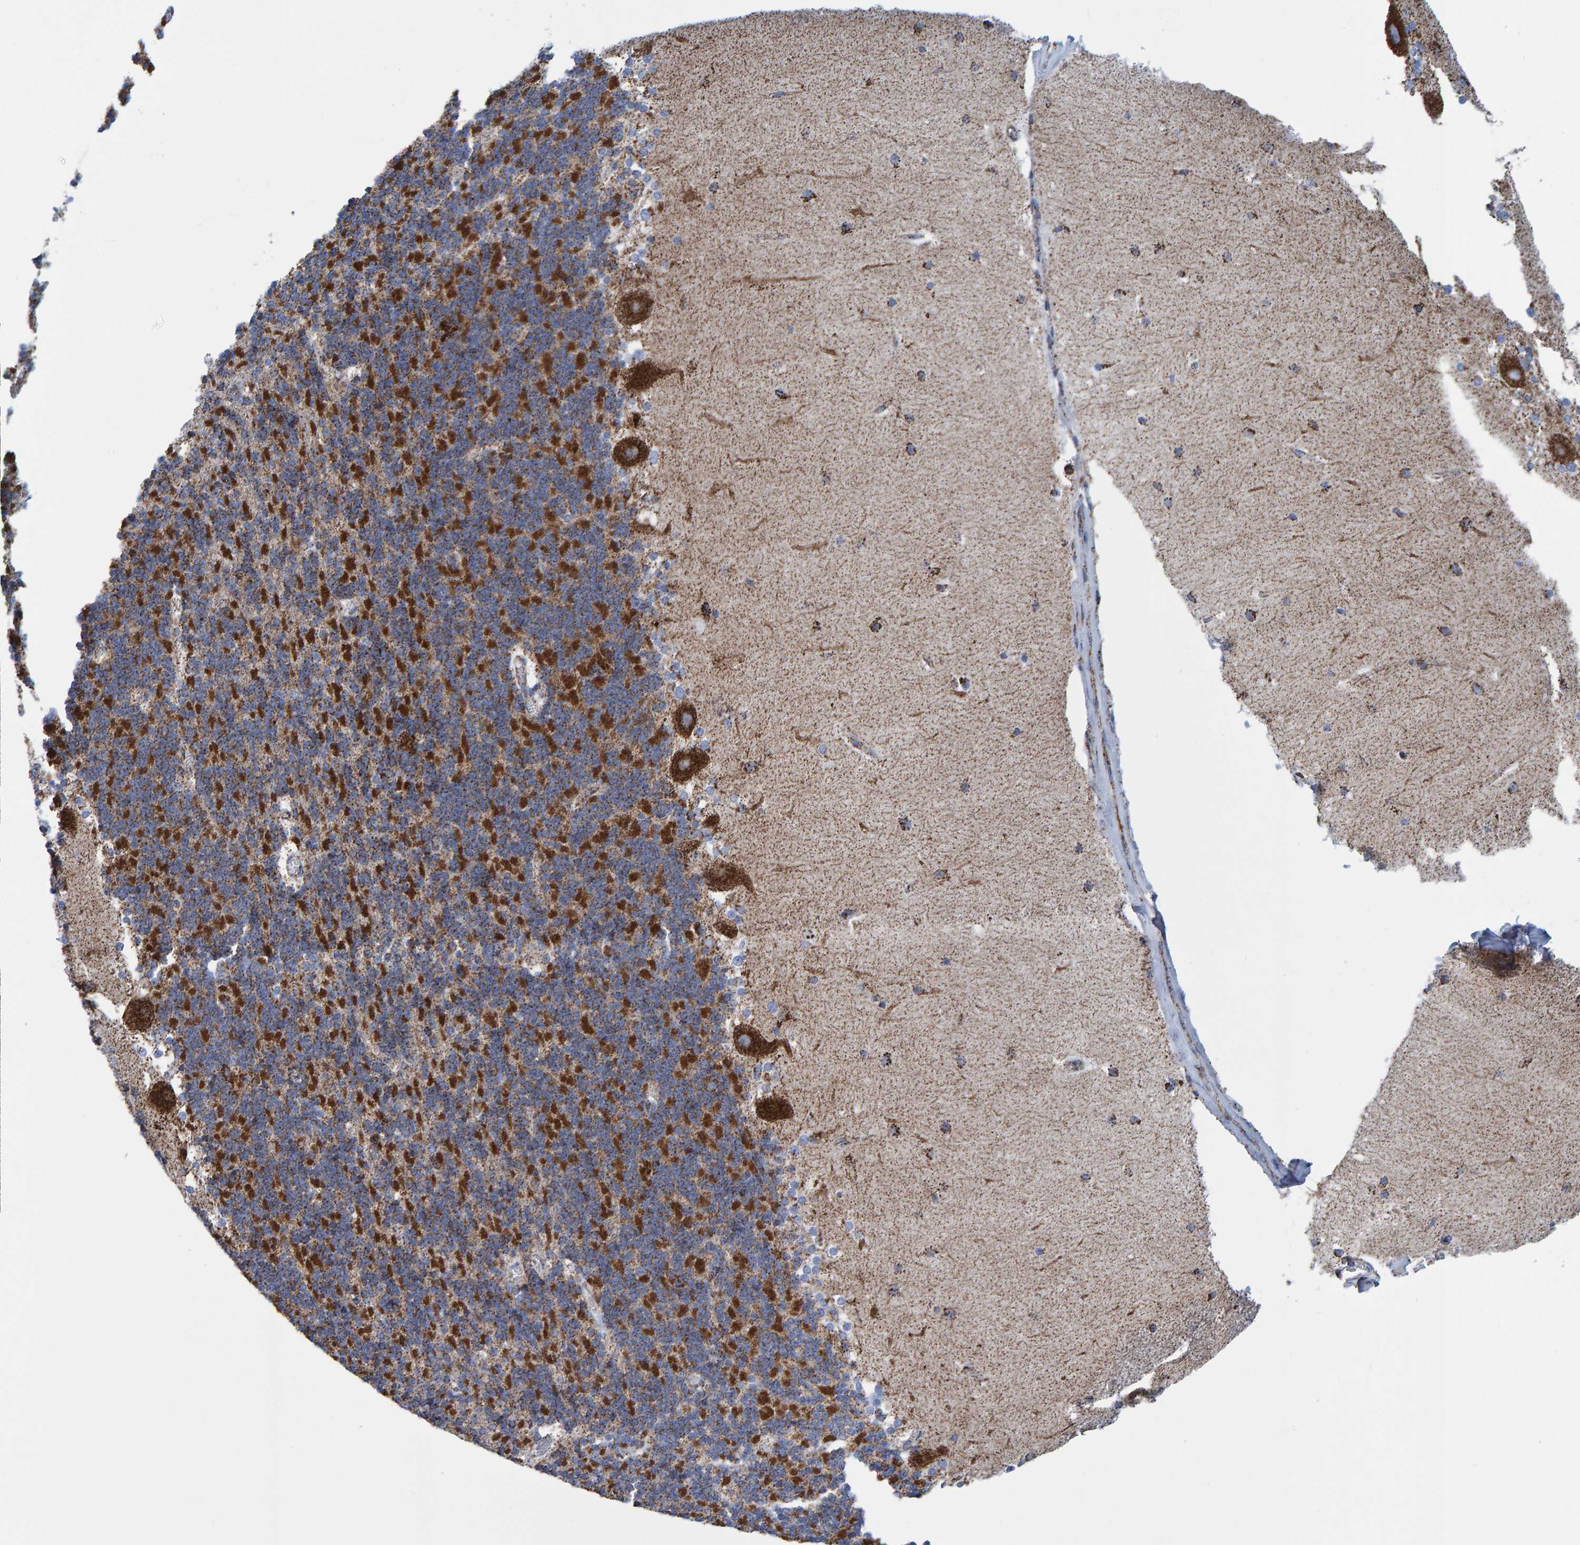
{"staining": {"intensity": "strong", "quantity": ">75%", "location": "cytoplasmic/membranous"}, "tissue": "cerebellum", "cell_type": "Cells in granular layer", "image_type": "normal", "snomed": [{"axis": "morphology", "description": "Normal tissue, NOS"}, {"axis": "topography", "description": "Cerebellum"}], "caption": "Strong cytoplasmic/membranous staining is present in about >75% of cells in granular layer in unremarkable cerebellum. Immunohistochemistry (ihc) stains the protein of interest in brown and the nuclei are stained blue.", "gene": "ENSG00000262660", "patient": {"sex": "female", "age": 19}}